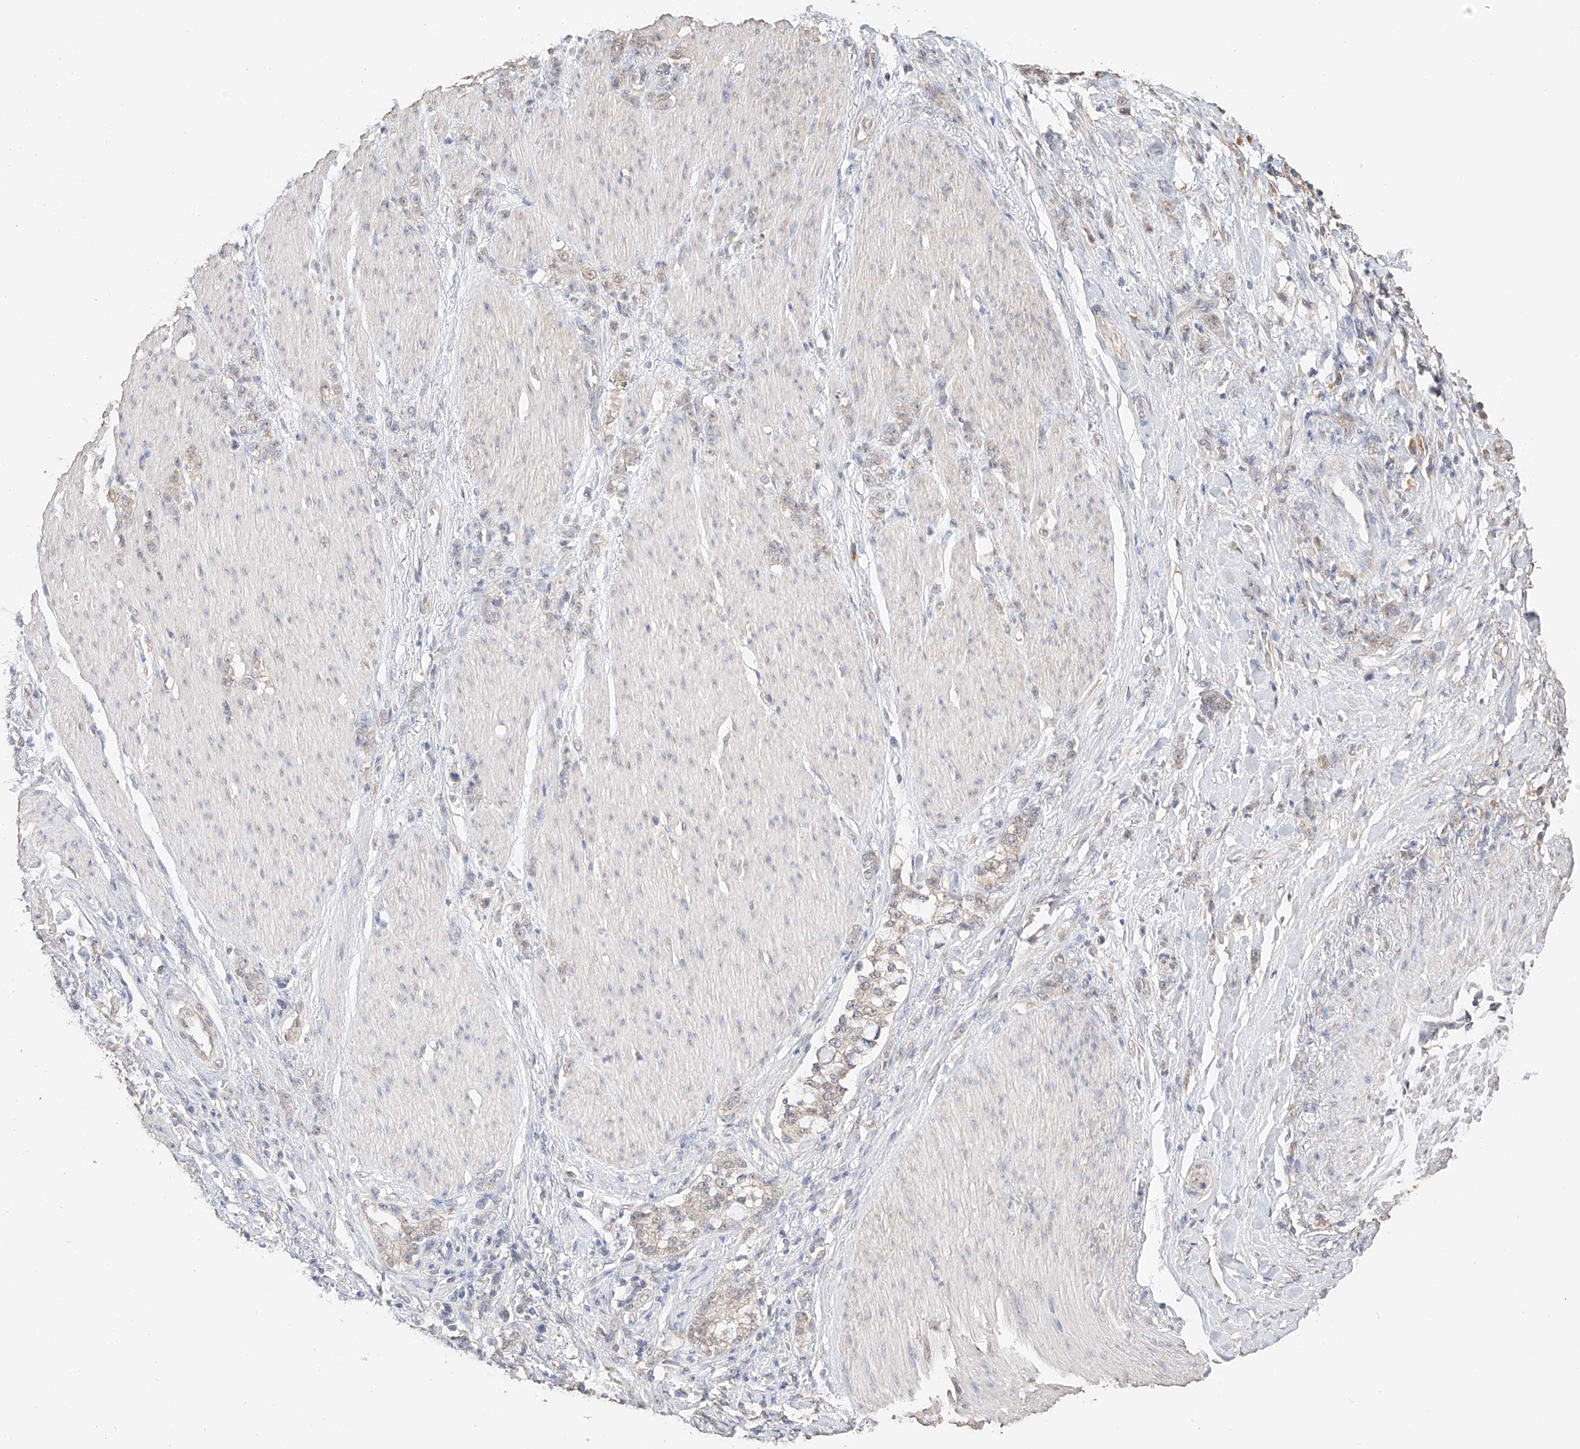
{"staining": {"intensity": "weak", "quantity": "<25%", "location": "cytoplasmic/membranous"}, "tissue": "stomach cancer", "cell_type": "Tumor cells", "image_type": "cancer", "snomed": [{"axis": "morphology", "description": "Adenocarcinoma, NOS"}, {"axis": "topography", "description": "Stomach, lower"}], "caption": "High magnification brightfield microscopy of stomach cancer stained with DAB (3,3'-diaminobenzidine) (brown) and counterstained with hematoxylin (blue): tumor cells show no significant positivity.", "gene": "IL22RA2", "patient": {"sex": "male", "age": 88}}